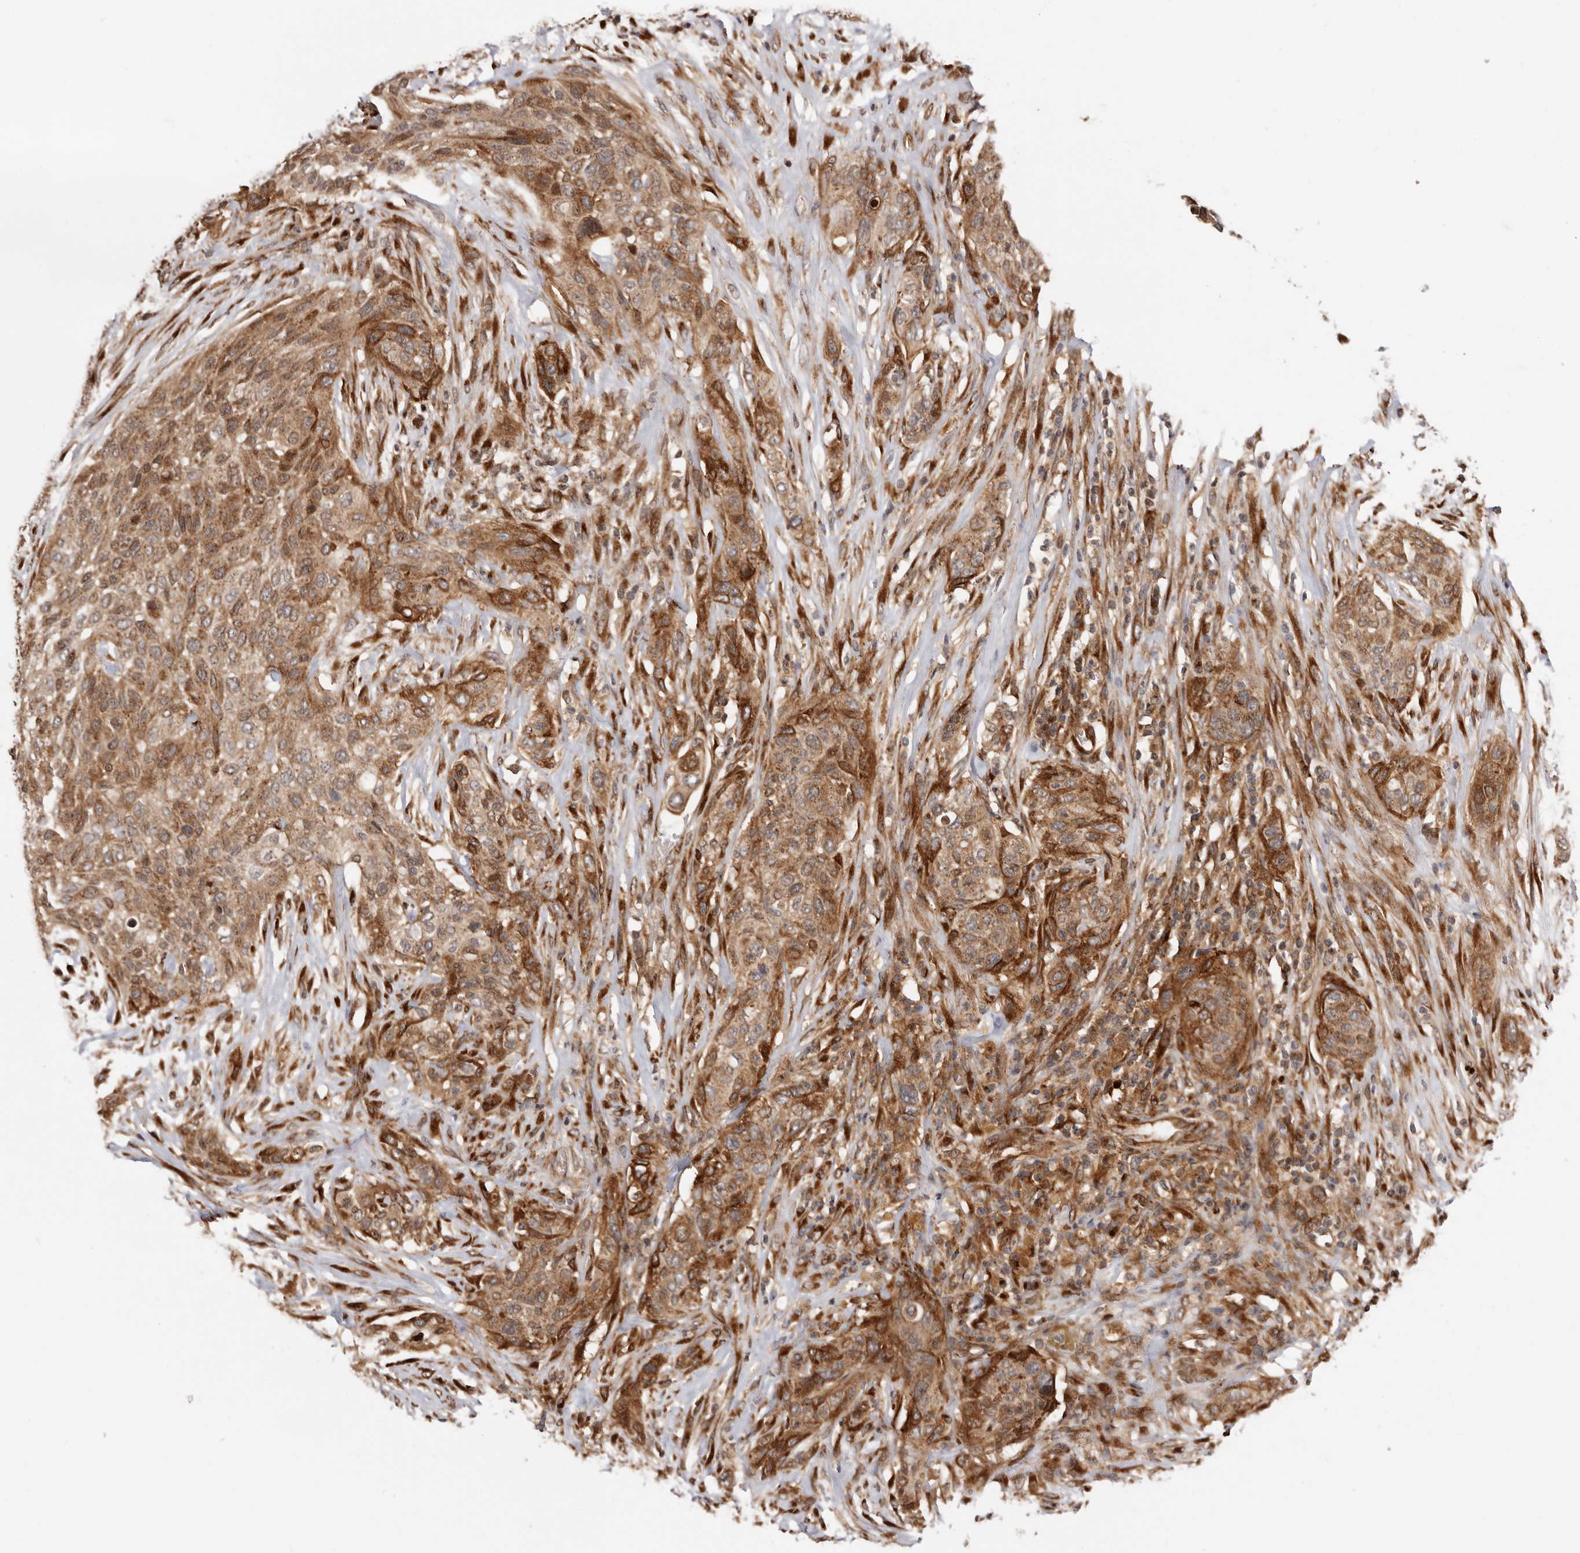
{"staining": {"intensity": "strong", "quantity": ">75%", "location": "cytoplasmic/membranous"}, "tissue": "urothelial cancer", "cell_type": "Tumor cells", "image_type": "cancer", "snomed": [{"axis": "morphology", "description": "Urothelial carcinoma, High grade"}, {"axis": "topography", "description": "Urinary bladder"}], "caption": "High-grade urothelial carcinoma stained with immunohistochemistry reveals strong cytoplasmic/membranous positivity in about >75% of tumor cells.", "gene": "GPR27", "patient": {"sex": "male", "age": 35}}